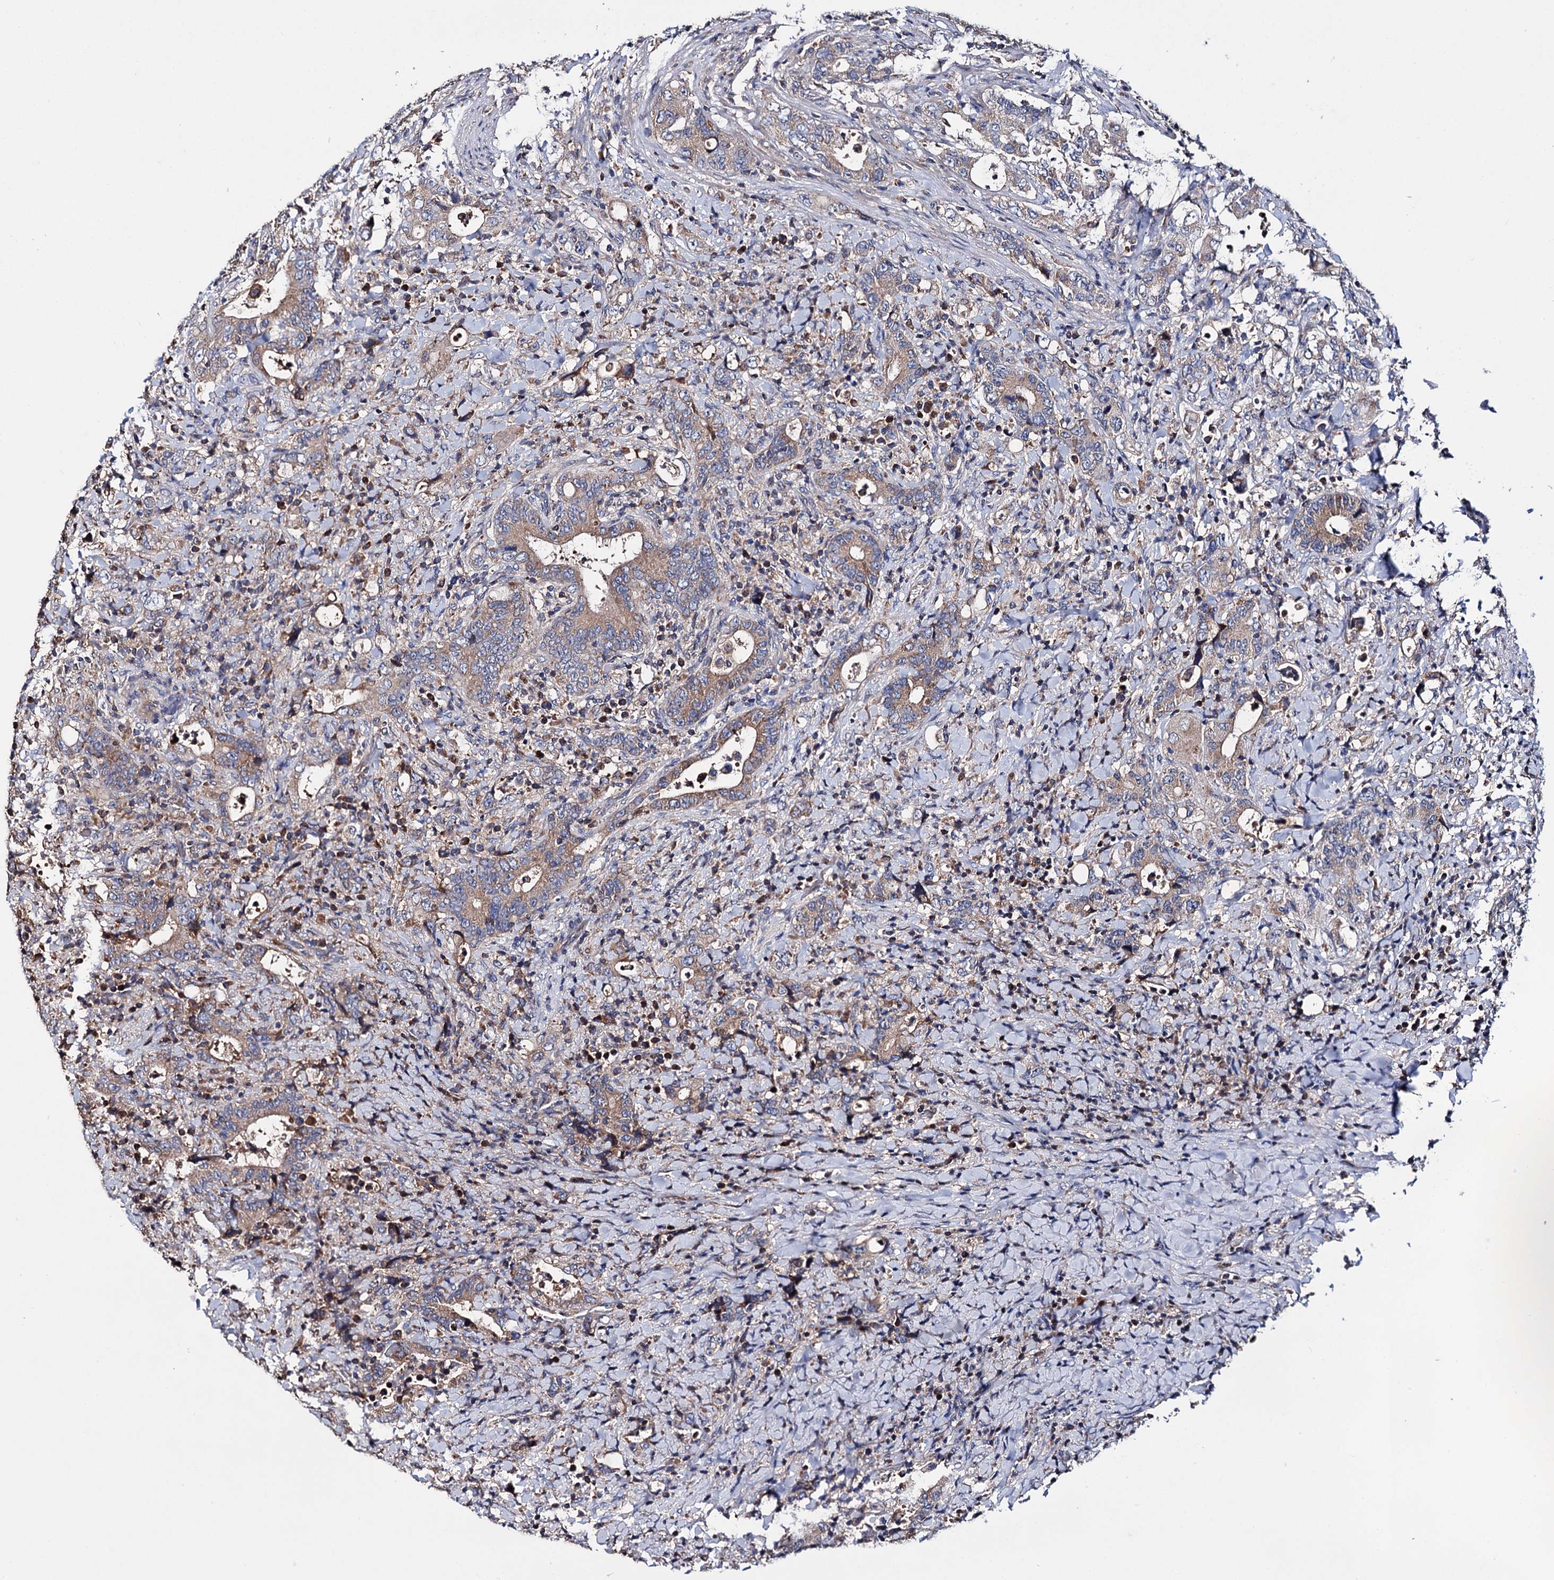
{"staining": {"intensity": "moderate", "quantity": ">75%", "location": "cytoplasmic/membranous"}, "tissue": "colorectal cancer", "cell_type": "Tumor cells", "image_type": "cancer", "snomed": [{"axis": "morphology", "description": "Adenocarcinoma, NOS"}, {"axis": "topography", "description": "Colon"}], "caption": "A histopathology image showing moderate cytoplasmic/membranous positivity in approximately >75% of tumor cells in colorectal adenocarcinoma, as visualized by brown immunohistochemical staining.", "gene": "CLPB", "patient": {"sex": "female", "age": 75}}